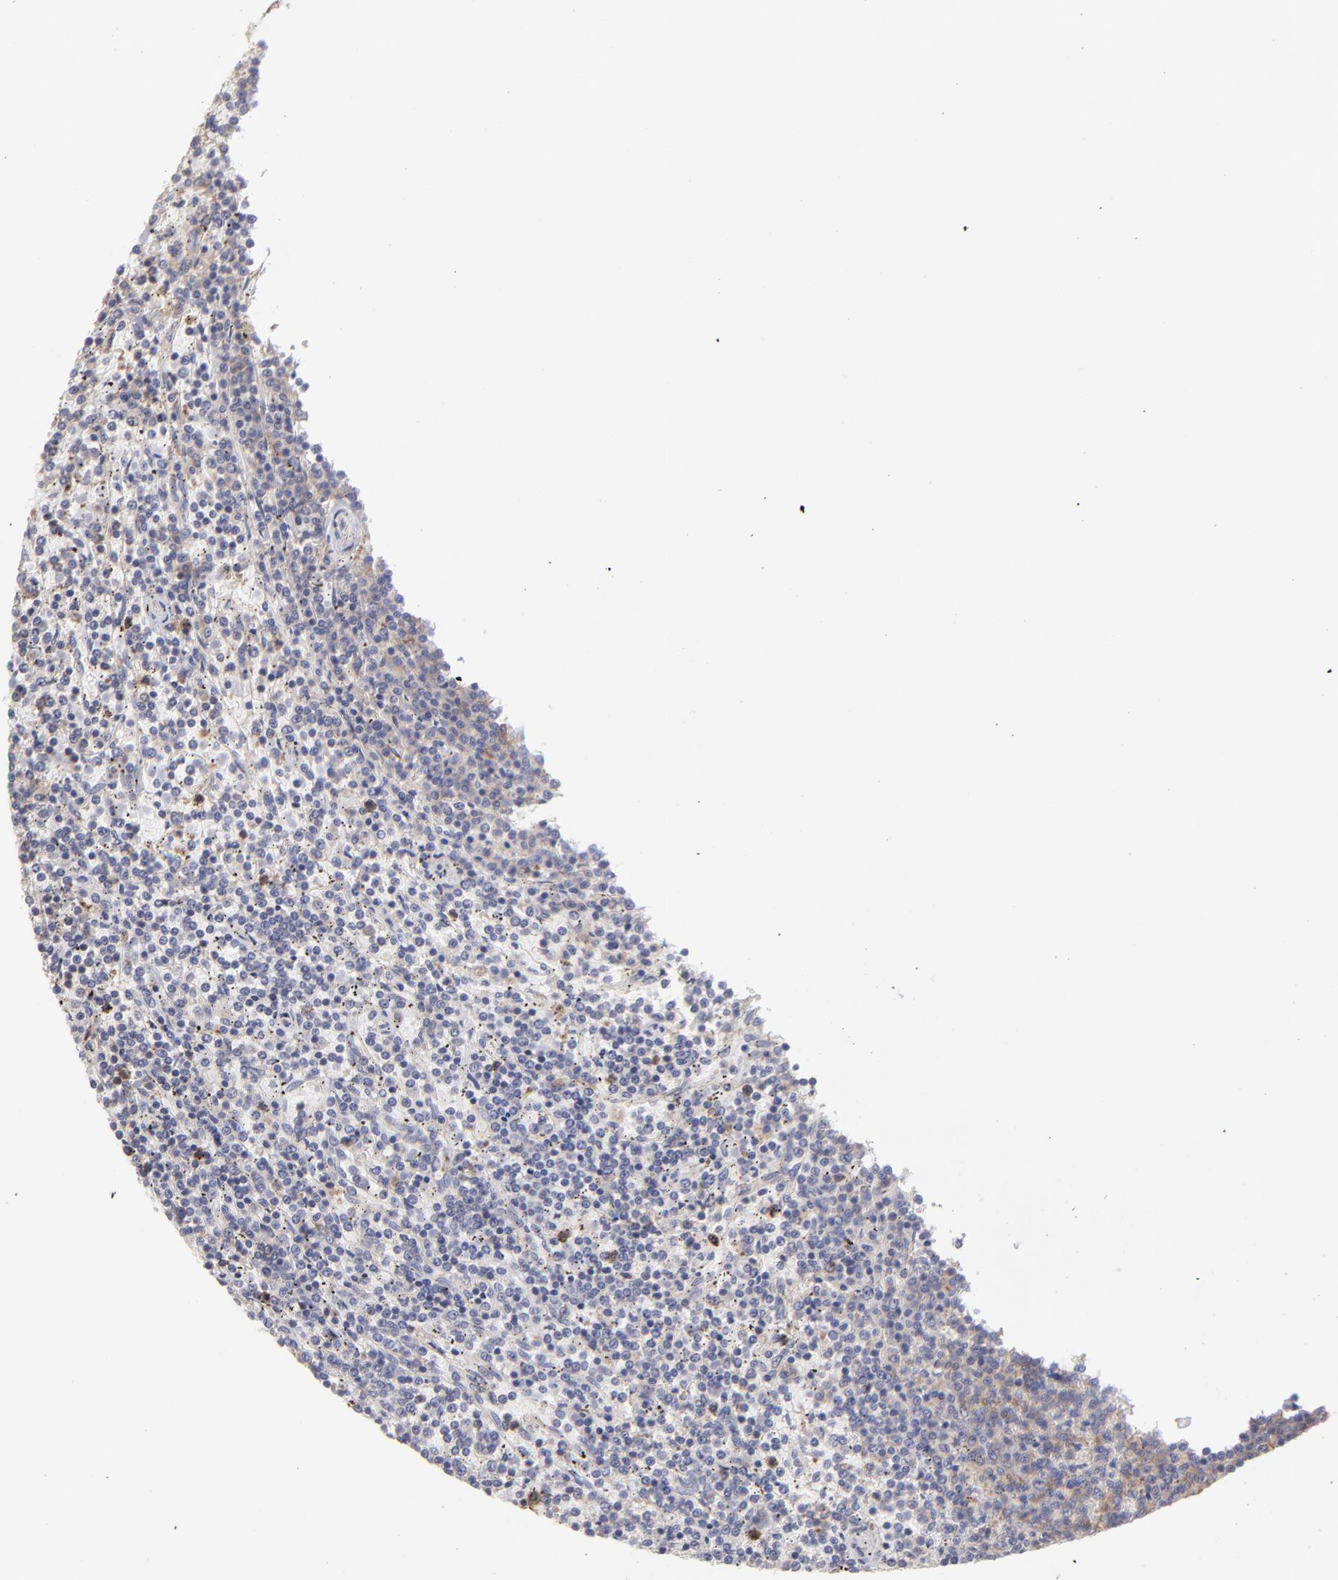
{"staining": {"intensity": "negative", "quantity": "none", "location": "none"}, "tissue": "lymphoma", "cell_type": "Tumor cells", "image_type": "cancer", "snomed": [{"axis": "morphology", "description": "Malignant lymphoma, non-Hodgkin's type, Low grade"}, {"axis": "topography", "description": "Spleen"}], "caption": "Image shows no significant protein positivity in tumor cells of lymphoma.", "gene": "RPLP0", "patient": {"sex": "female", "age": 50}}